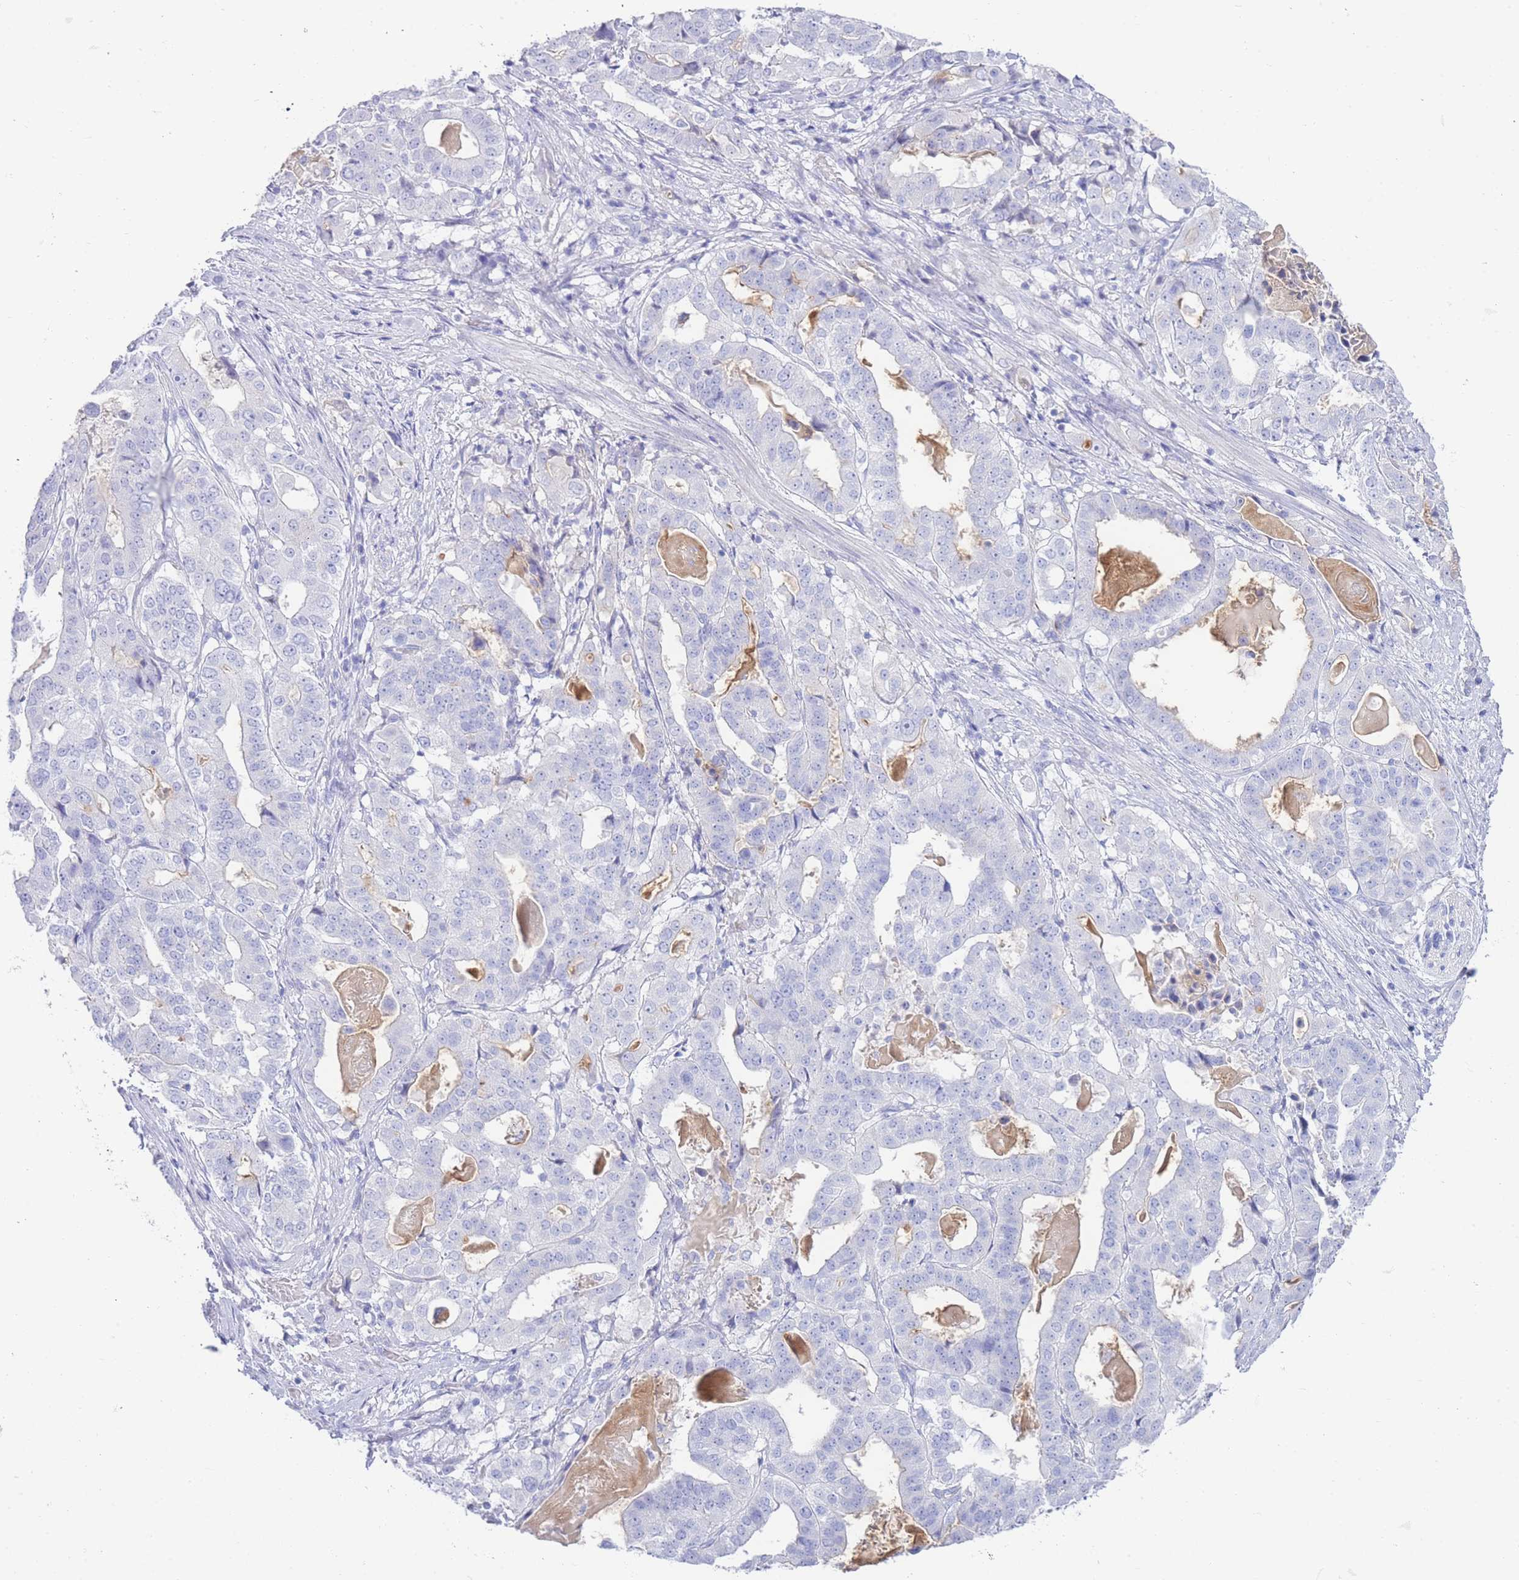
{"staining": {"intensity": "negative", "quantity": "none", "location": "none"}, "tissue": "stomach cancer", "cell_type": "Tumor cells", "image_type": "cancer", "snomed": [{"axis": "morphology", "description": "Adenocarcinoma, NOS"}, {"axis": "topography", "description": "Stomach"}], "caption": "Tumor cells show no significant protein positivity in adenocarcinoma (stomach). Nuclei are stained in blue.", "gene": "LRRC37A", "patient": {"sex": "male", "age": 48}}